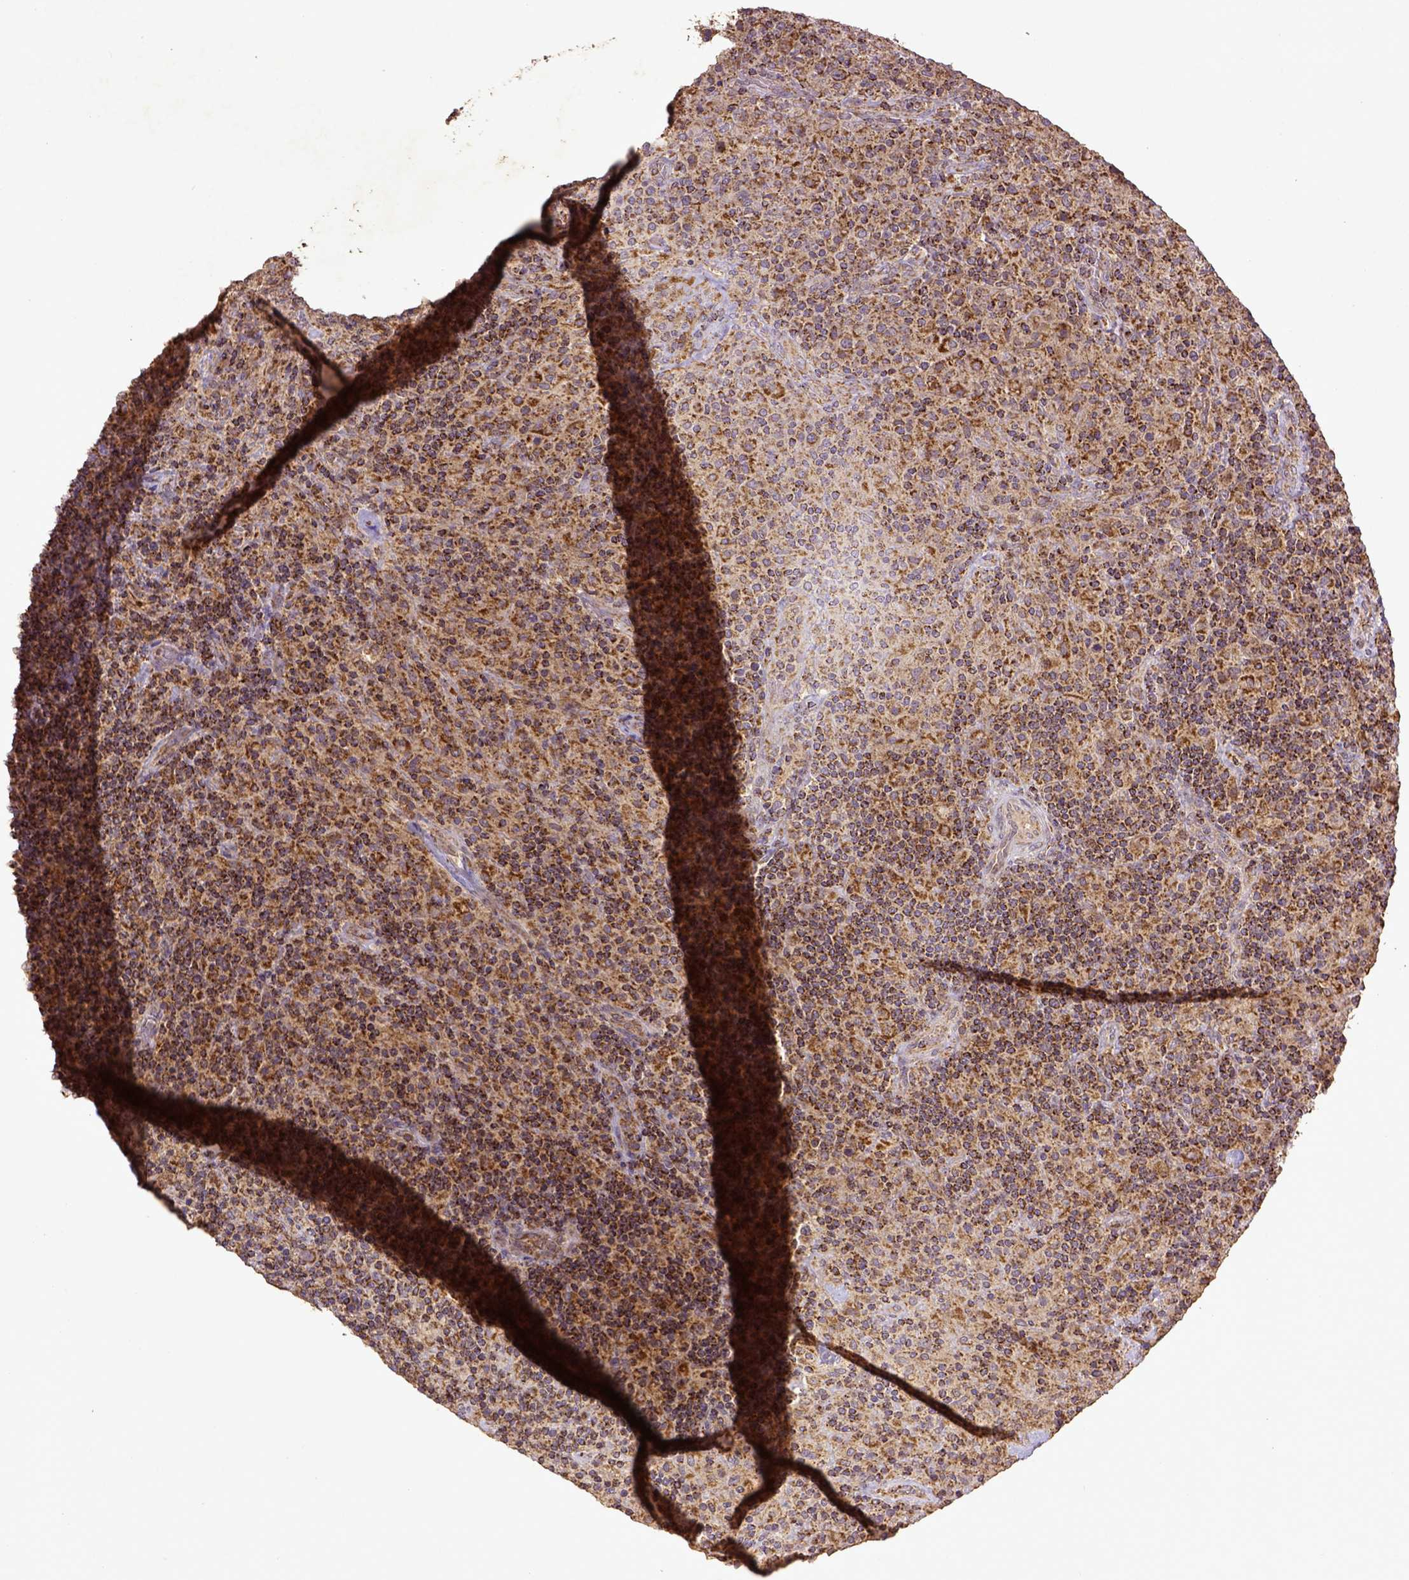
{"staining": {"intensity": "strong", "quantity": ">75%", "location": "cytoplasmic/membranous"}, "tissue": "lymphoma", "cell_type": "Tumor cells", "image_type": "cancer", "snomed": [{"axis": "morphology", "description": "Hodgkin's disease, NOS"}, {"axis": "topography", "description": "Lymph node"}], "caption": "A high amount of strong cytoplasmic/membranous positivity is appreciated in approximately >75% of tumor cells in lymphoma tissue.", "gene": "MT-CO1", "patient": {"sex": "male", "age": 70}}